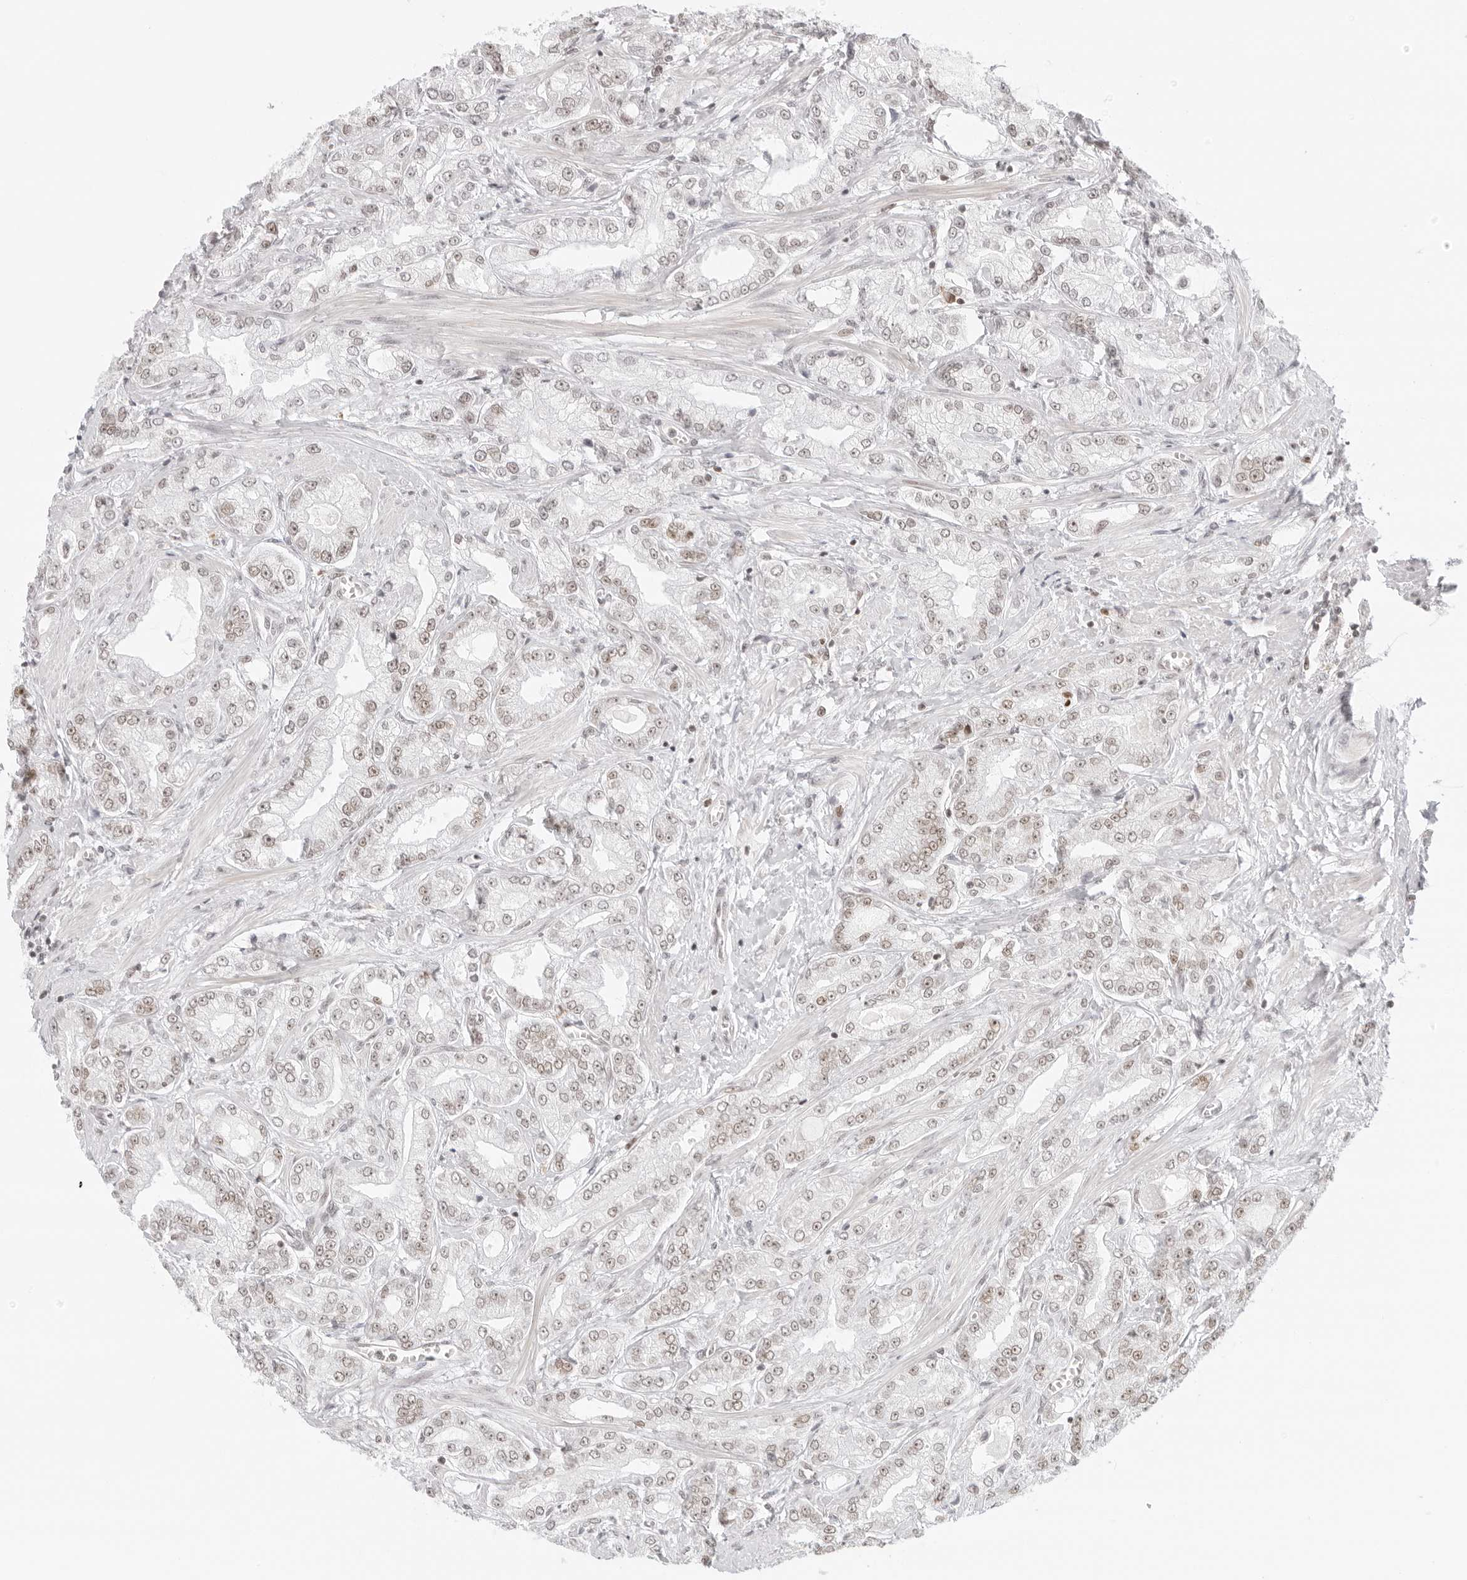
{"staining": {"intensity": "weak", "quantity": "25%-75%", "location": "nuclear"}, "tissue": "prostate cancer", "cell_type": "Tumor cells", "image_type": "cancer", "snomed": [{"axis": "morphology", "description": "Adenocarcinoma, Low grade"}, {"axis": "topography", "description": "Prostate"}], "caption": "Protein staining by IHC displays weak nuclear staining in about 25%-75% of tumor cells in prostate cancer.", "gene": "RCC1", "patient": {"sex": "male", "age": 62}}